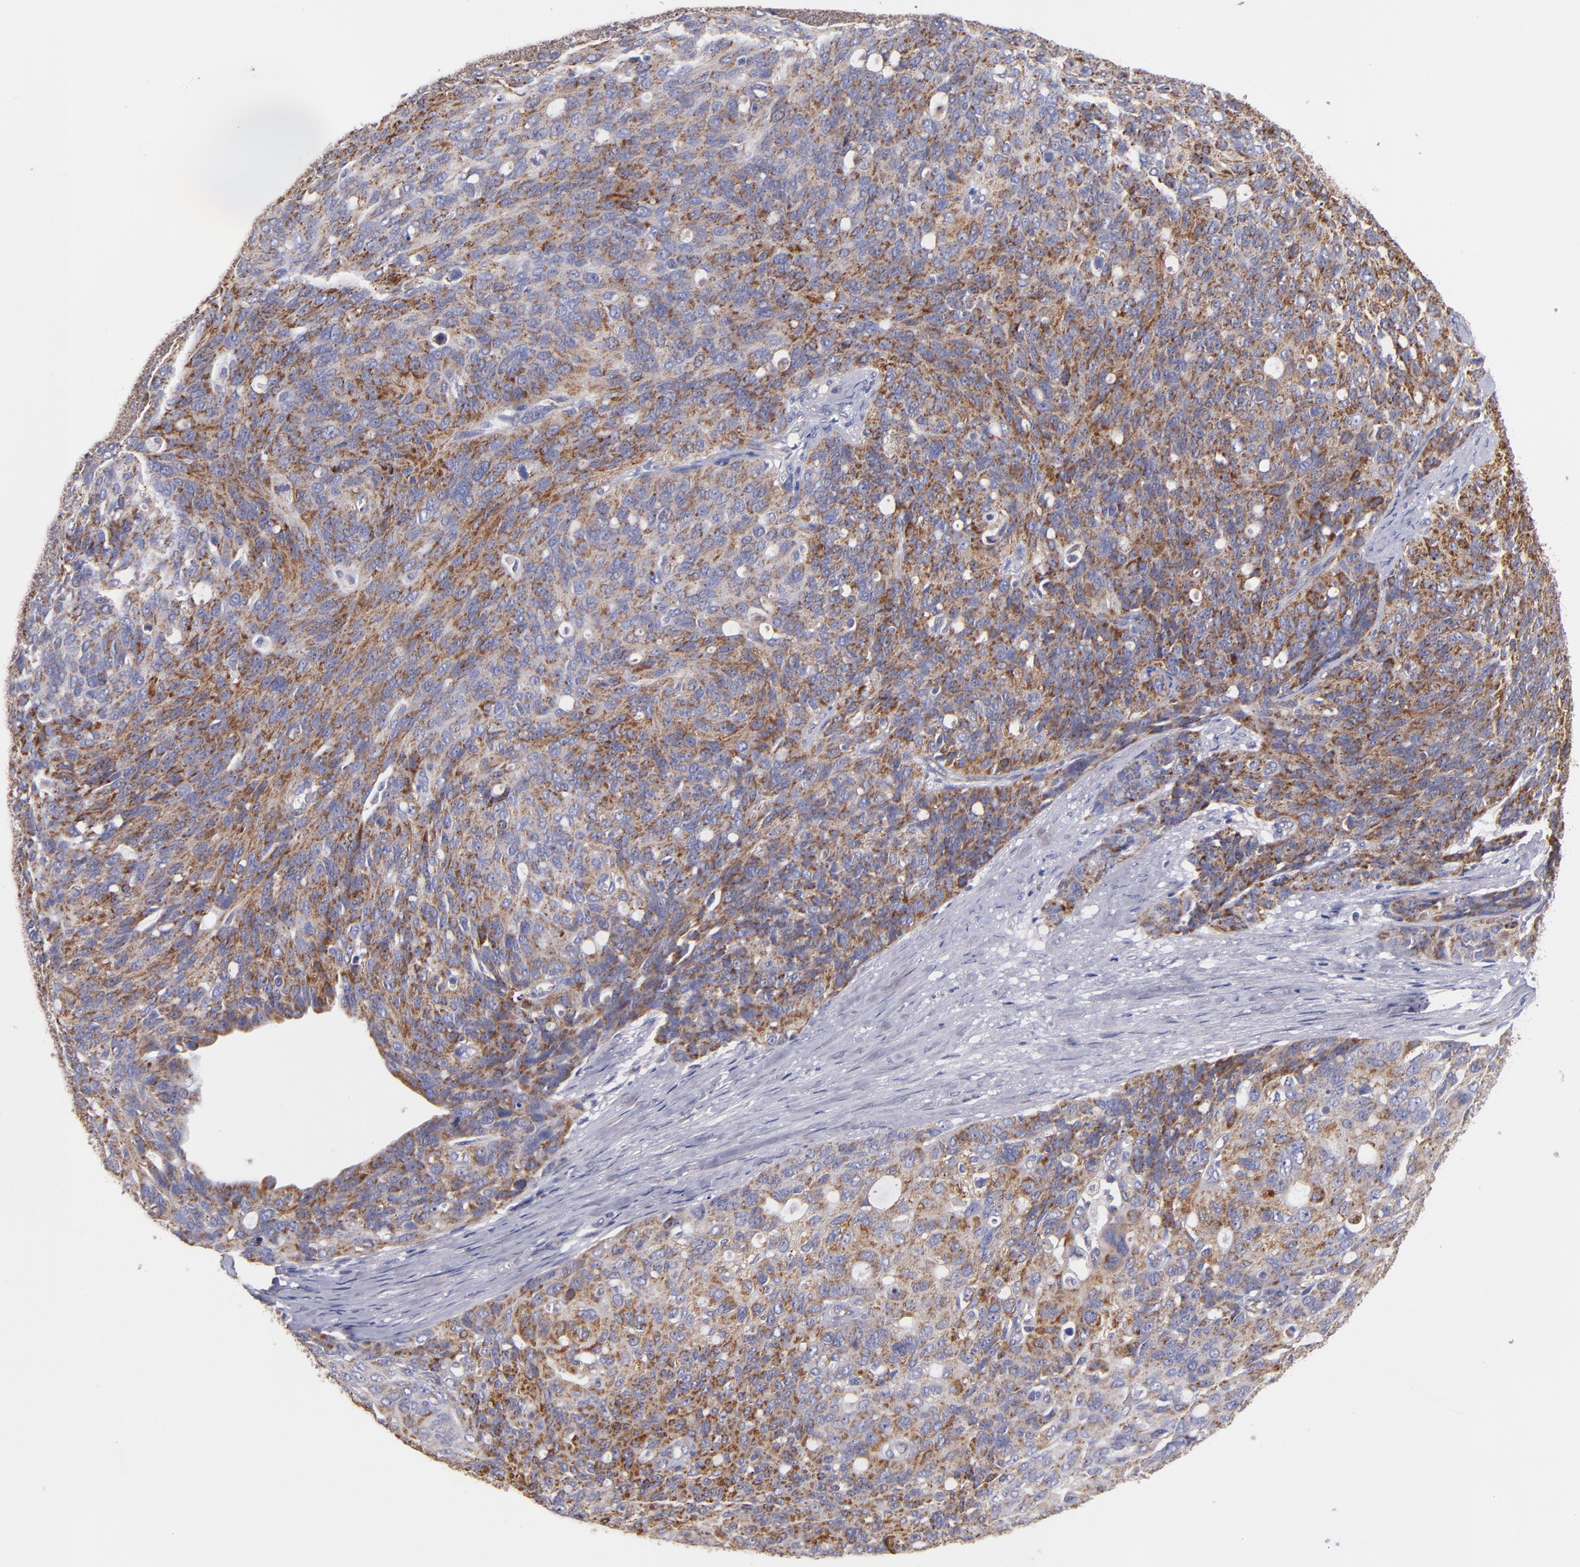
{"staining": {"intensity": "moderate", "quantity": ">75%", "location": "cytoplasmic/membranous"}, "tissue": "ovarian cancer", "cell_type": "Tumor cells", "image_type": "cancer", "snomed": [{"axis": "morphology", "description": "Carcinoma, endometroid"}, {"axis": "topography", "description": "Ovary"}], "caption": "A micrograph of human ovarian endometroid carcinoma stained for a protein exhibits moderate cytoplasmic/membranous brown staining in tumor cells. The staining was performed using DAB, with brown indicating positive protein expression. Nuclei are stained blue with hematoxylin.", "gene": "CLTA", "patient": {"sex": "female", "age": 60}}